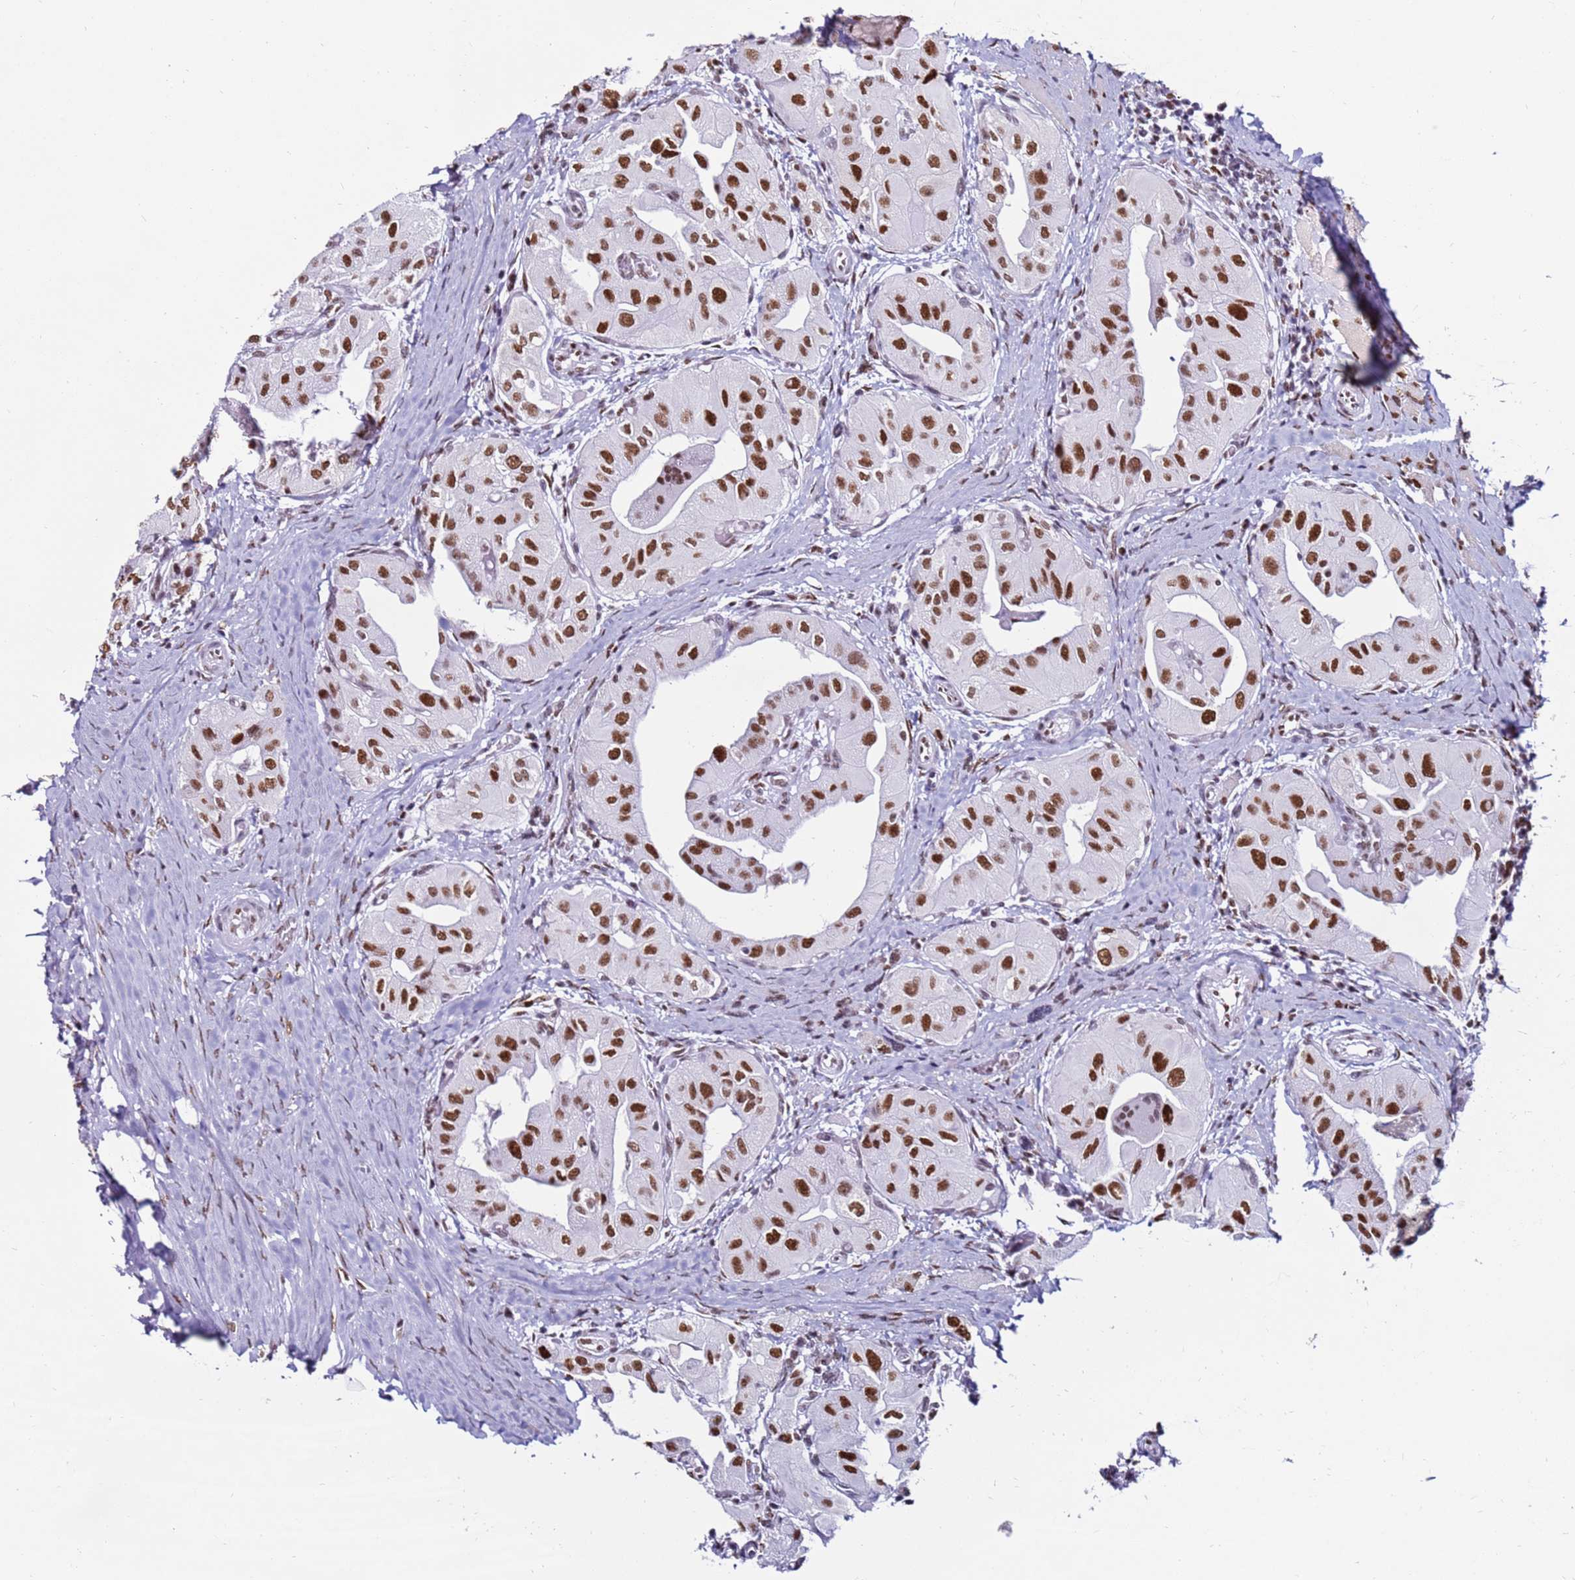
{"staining": {"intensity": "strong", "quantity": ">75%", "location": "nuclear"}, "tissue": "thyroid cancer", "cell_type": "Tumor cells", "image_type": "cancer", "snomed": [{"axis": "morphology", "description": "Papillary adenocarcinoma, NOS"}, {"axis": "topography", "description": "Thyroid gland"}], "caption": "The histopathology image displays immunohistochemical staining of papillary adenocarcinoma (thyroid). There is strong nuclear positivity is present in about >75% of tumor cells. (brown staining indicates protein expression, while blue staining denotes nuclei).", "gene": "KPNA4", "patient": {"sex": "female", "age": 59}}